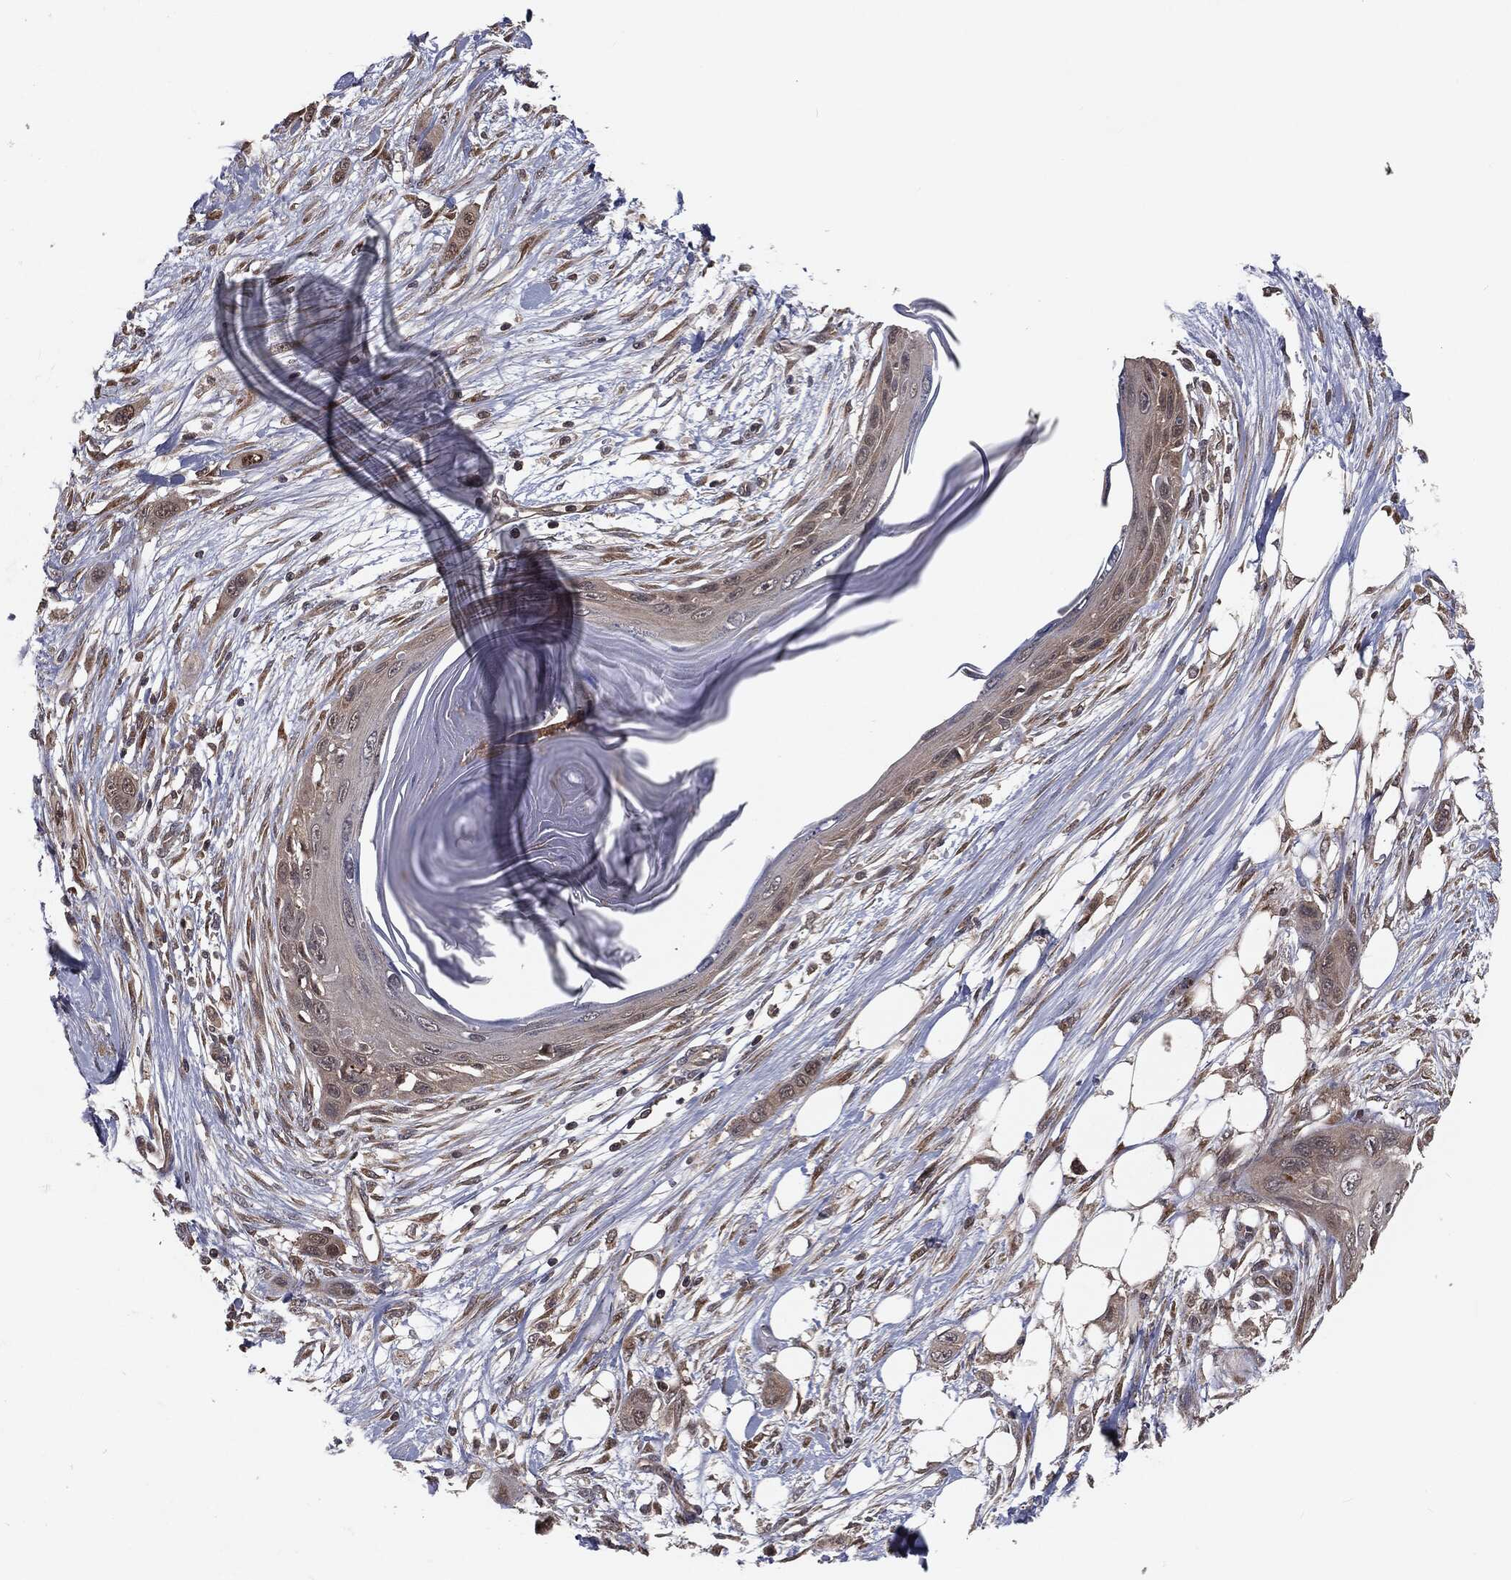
{"staining": {"intensity": "negative", "quantity": "none", "location": "none"}, "tissue": "skin cancer", "cell_type": "Tumor cells", "image_type": "cancer", "snomed": [{"axis": "morphology", "description": "Squamous cell carcinoma, NOS"}, {"axis": "topography", "description": "Skin"}], "caption": "The immunohistochemistry (IHC) photomicrograph has no significant staining in tumor cells of squamous cell carcinoma (skin) tissue. Nuclei are stained in blue.", "gene": "FBXO7", "patient": {"sex": "male", "age": 79}}